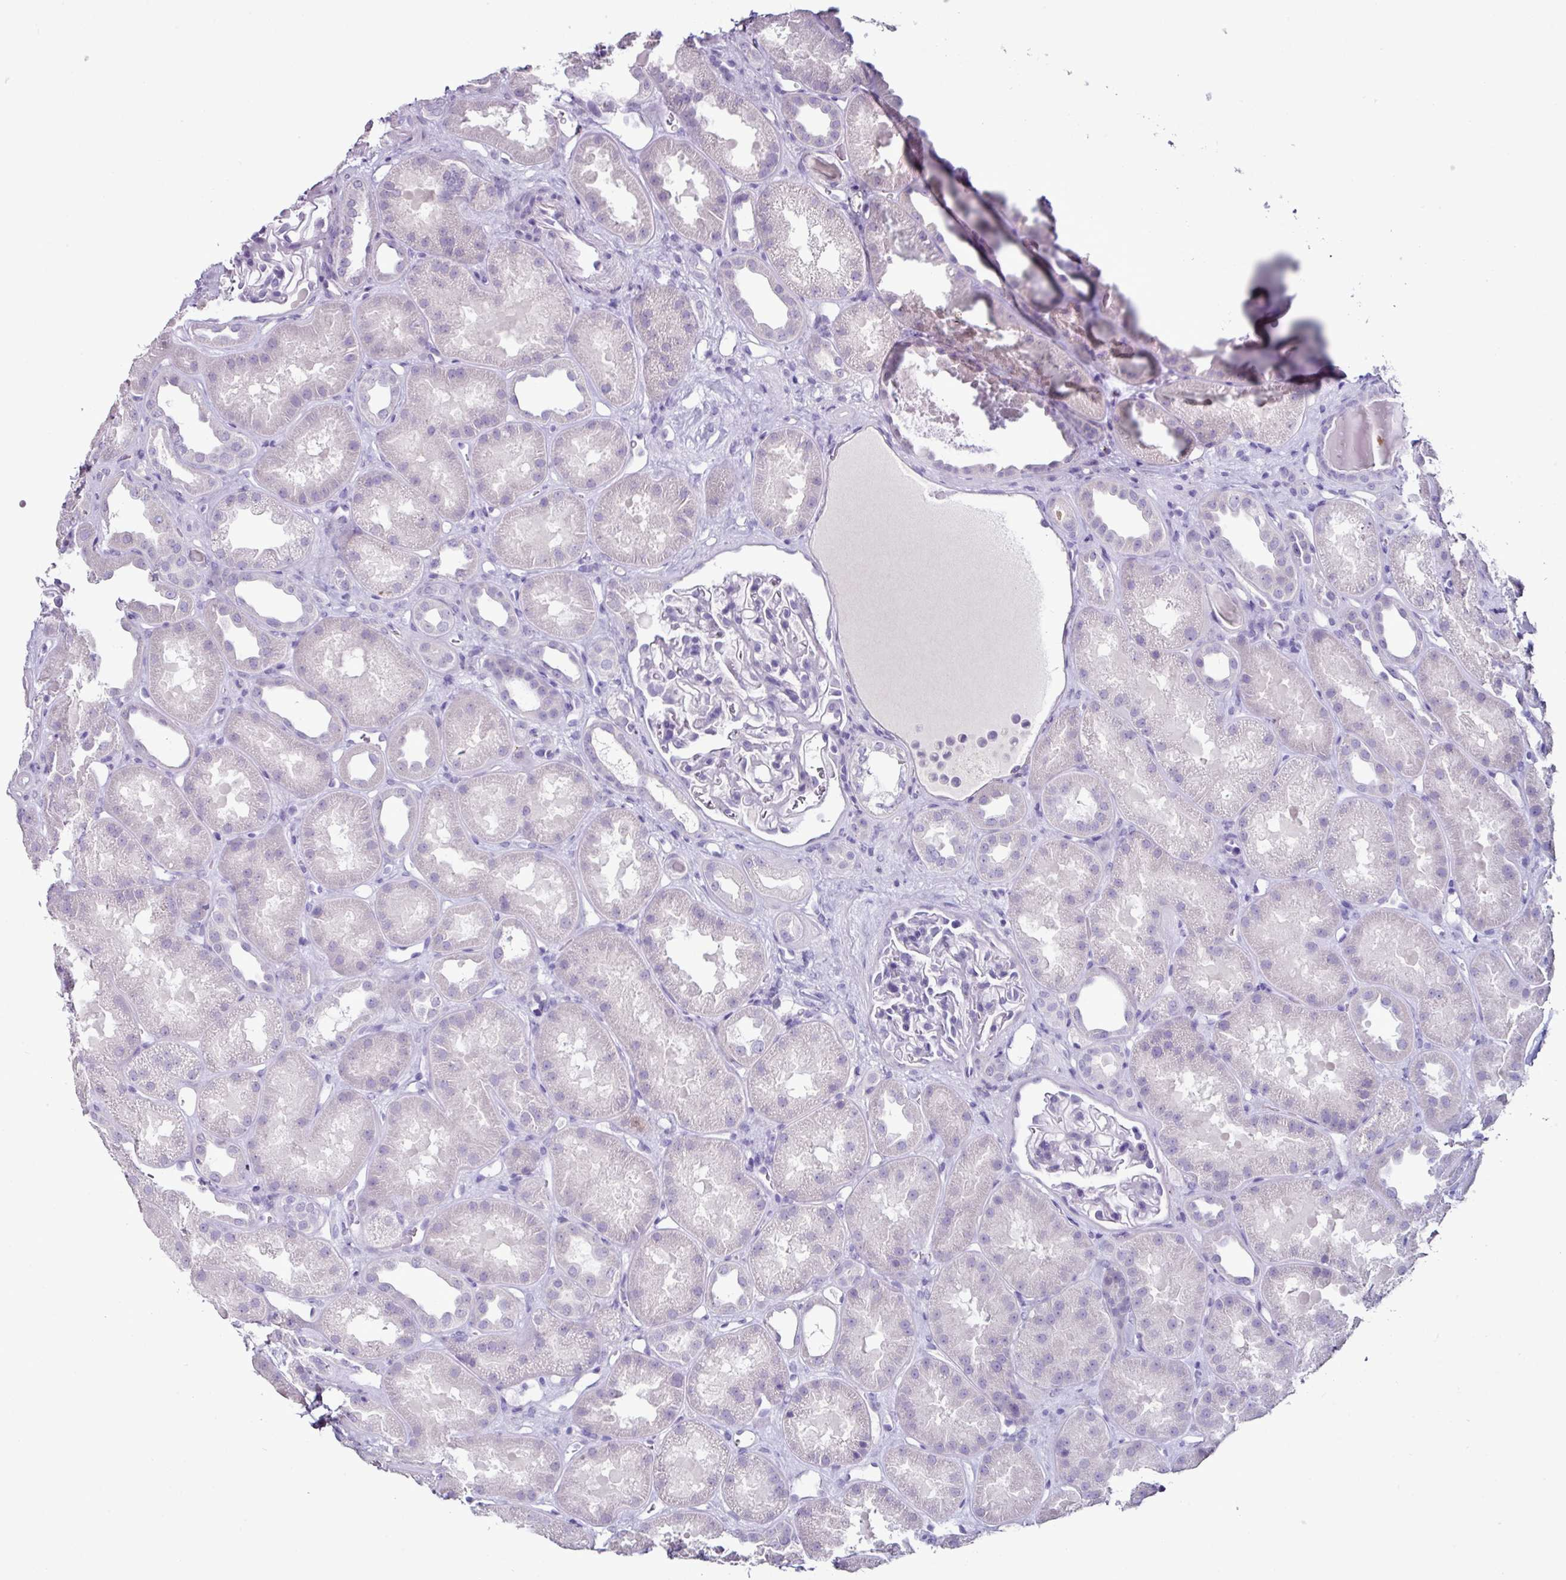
{"staining": {"intensity": "negative", "quantity": "none", "location": "none"}, "tissue": "kidney", "cell_type": "Cells in glomeruli", "image_type": "normal", "snomed": [{"axis": "morphology", "description": "Normal tissue, NOS"}, {"axis": "topography", "description": "Kidney"}], "caption": "High magnification brightfield microscopy of benign kidney stained with DAB (brown) and counterstained with hematoxylin (blue): cells in glomeruli show no significant positivity.", "gene": "GLP2R", "patient": {"sex": "male", "age": 61}}